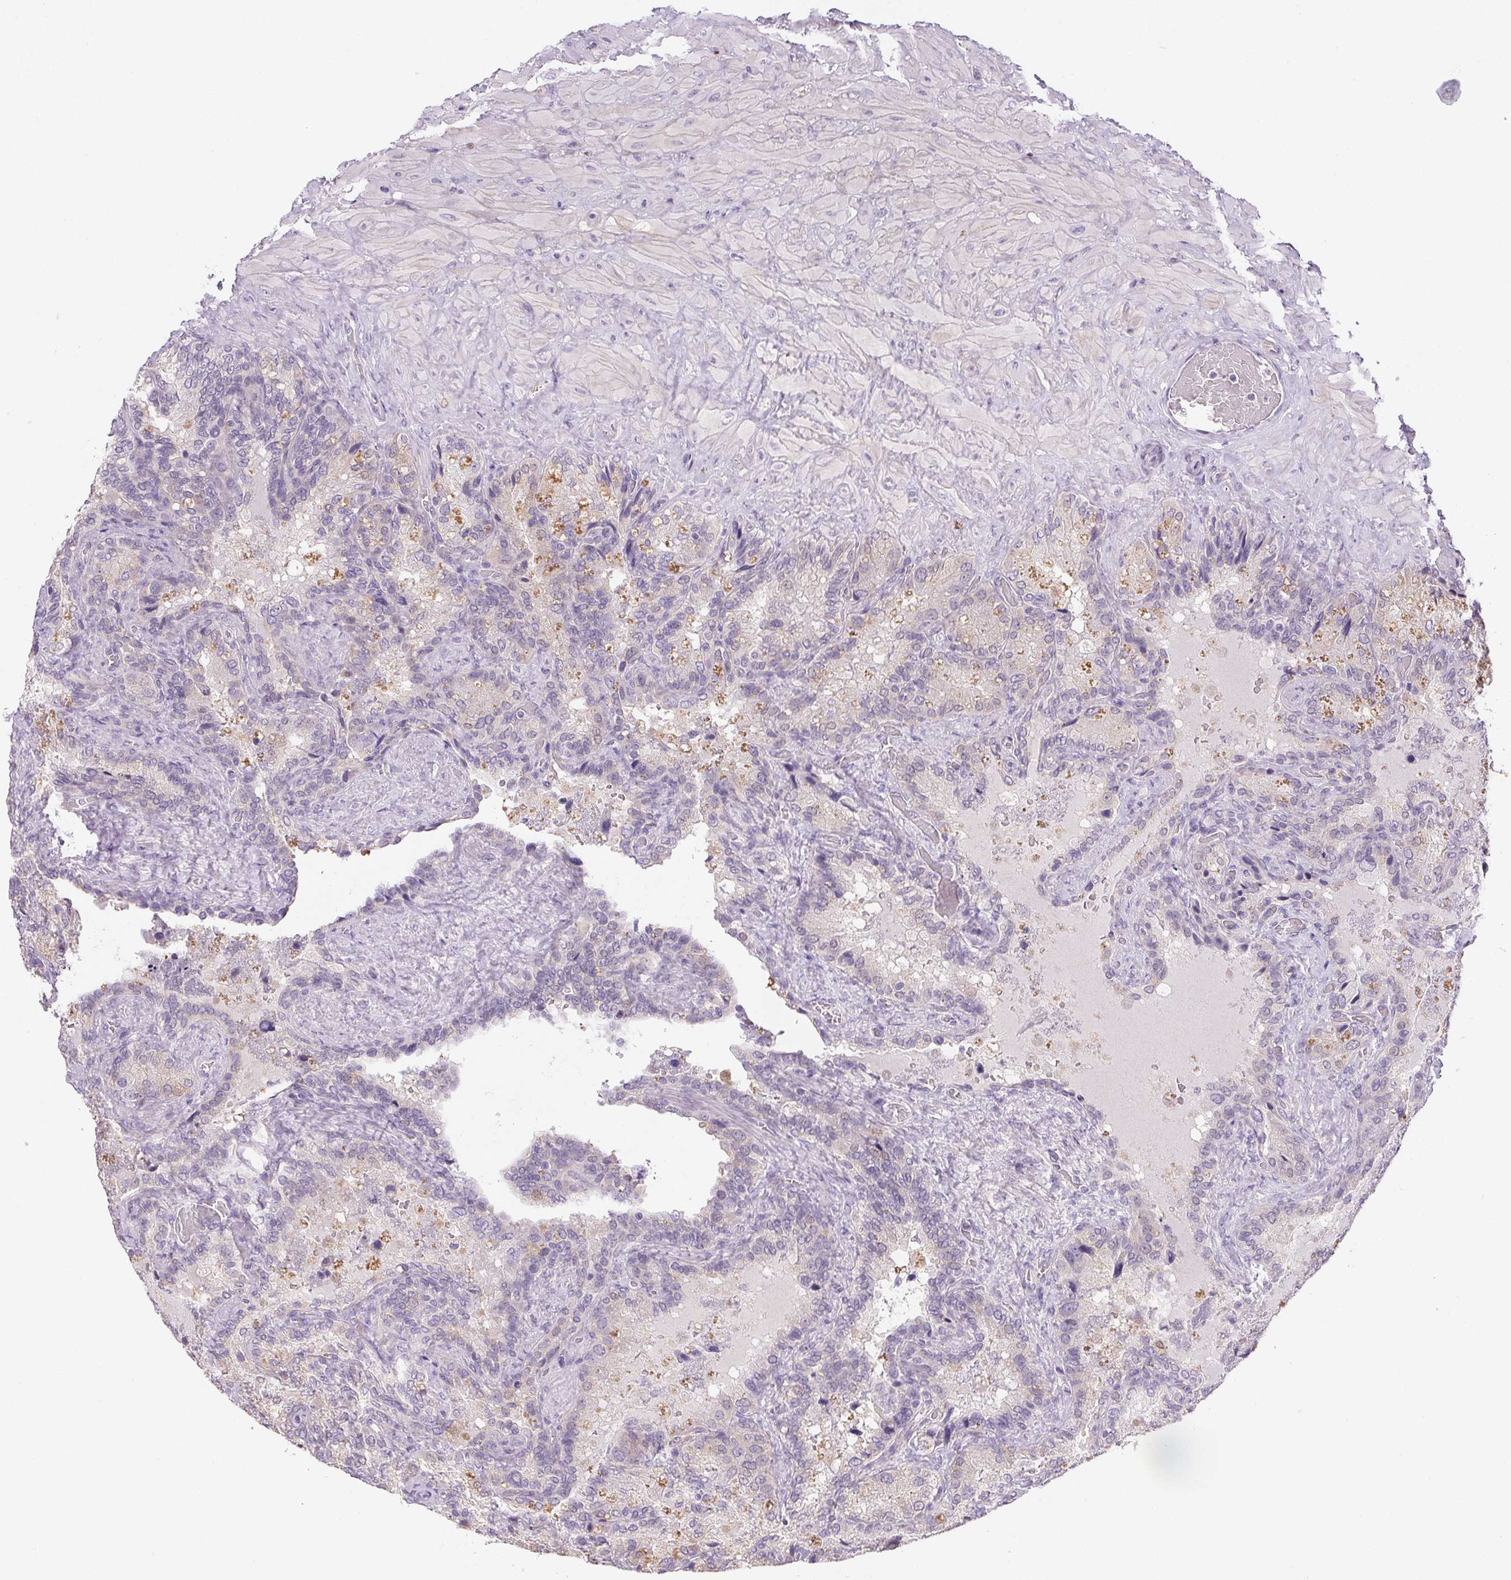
{"staining": {"intensity": "negative", "quantity": "none", "location": "none"}, "tissue": "seminal vesicle", "cell_type": "Glandular cells", "image_type": "normal", "snomed": [{"axis": "morphology", "description": "Normal tissue, NOS"}, {"axis": "topography", "description": "Seminal veicle"}], "caption": "DAB (3,3'-diaminobenzidine) immunohistochemical staining of unremarkable human seminal vesicle shows no significant positivity in glandular cells.", "gene": "SLC17A7", "patient": {"sex": "male", "age": 60}}